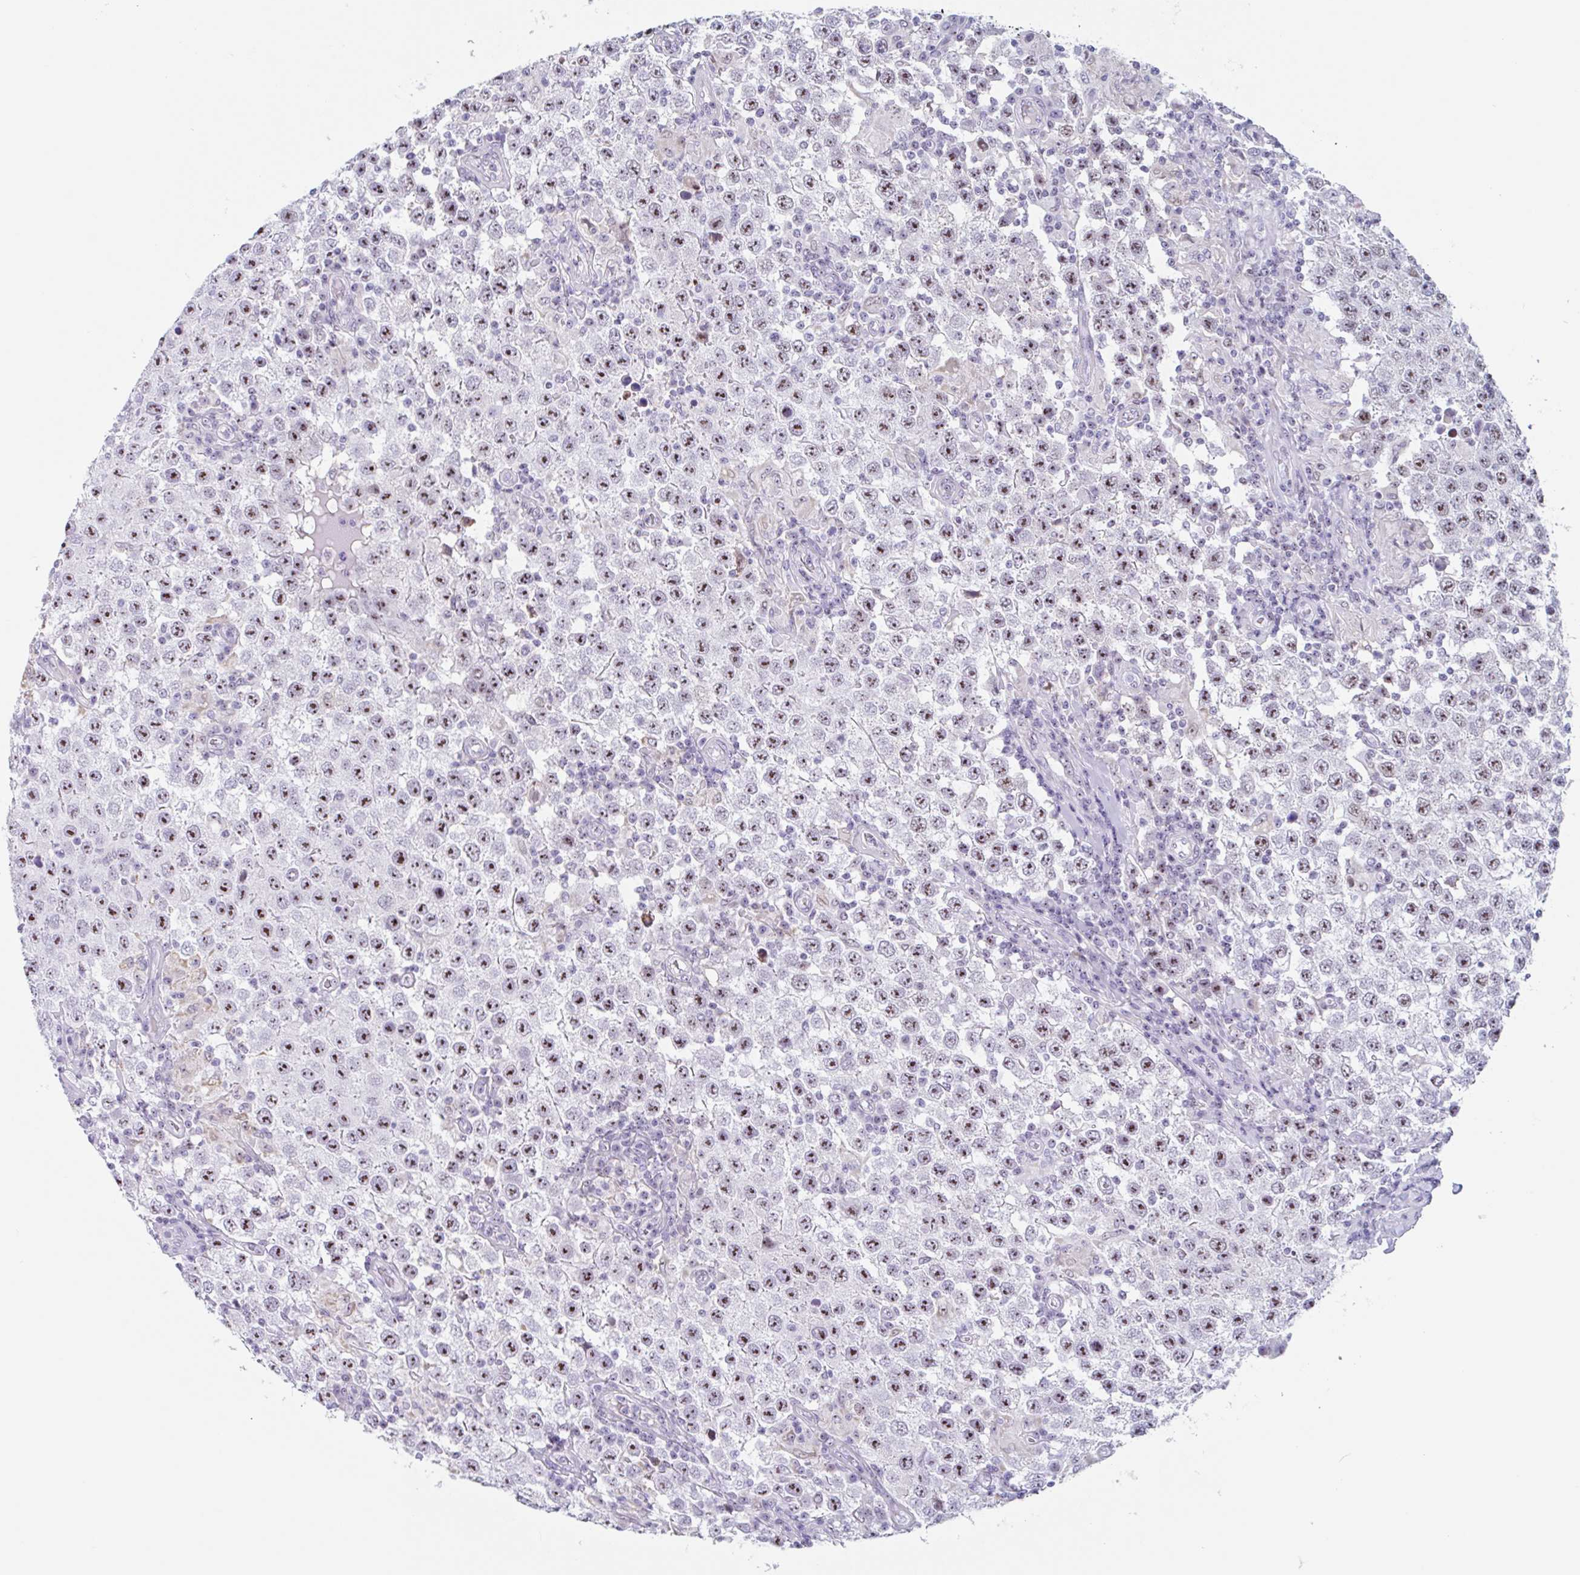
{"staining": {"intensity": "moderate", "quantity": ">75%", "location": "nuclear"}, "tissue": "testis cancer", "cell_type": "Tumor cells", "image_type": "cancer", "snomed": [{"axis": "morphology", "description": "Normal tissue, NOS"}, {"axis": "morphology", "description": "Urothelial carcinoma, High grade"}, {"axis": "morphology", "description": "Seminoma, NOS"}, {"axis": "morphology", "description": "Carcinoma, Embryonal, NOS"}, {"axis": "topography", "description": "Urinary bladder"}, {"axis": "topography", "description": "Testis"}], "caption": "A micrograph of human high-grade urothelial carcinoma (testis) stained for a protein shows moderate nuclear brown staining in tumor cells.", "gene": "LENG9", "patient": {"sex": "male", "age": 41}}